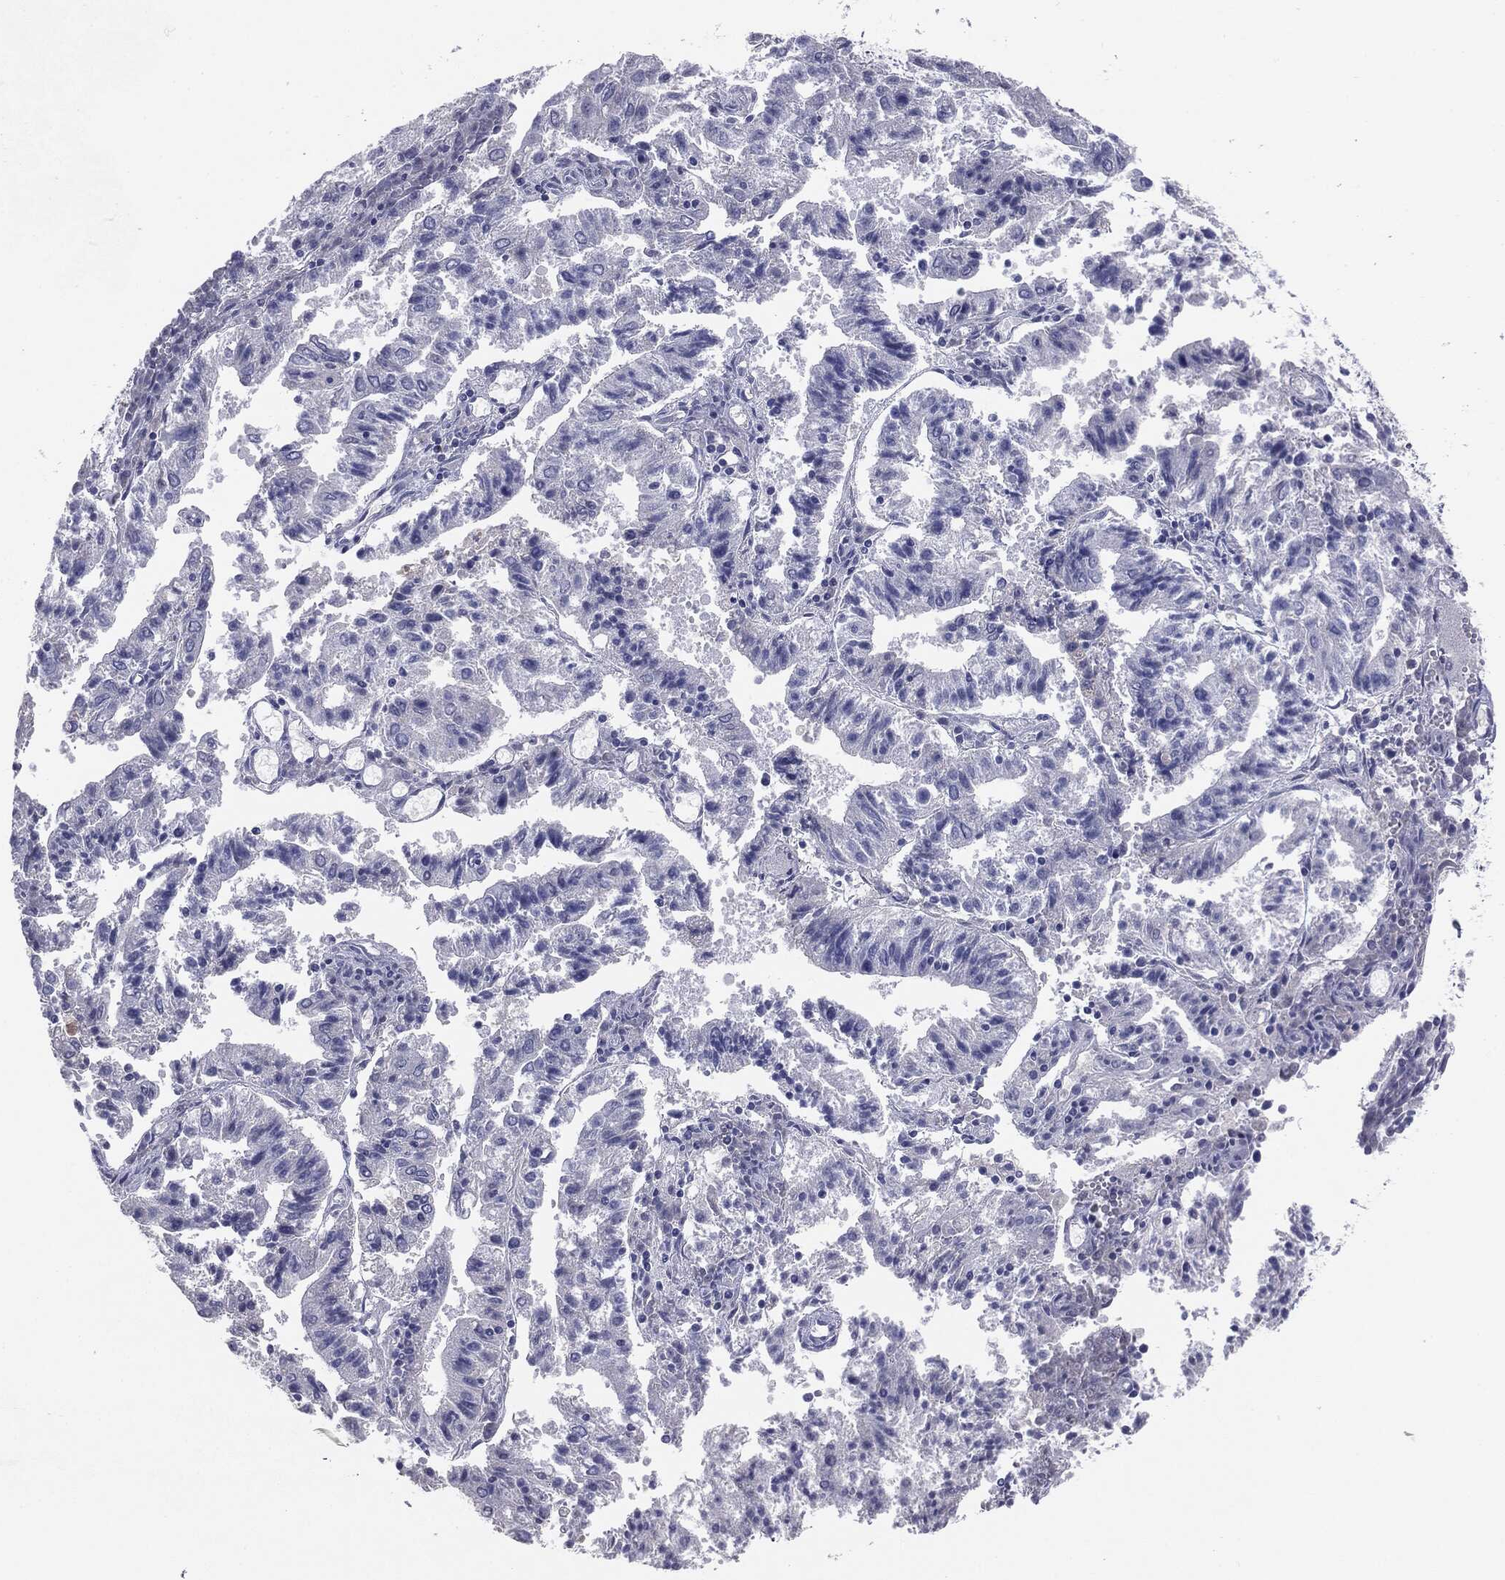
{"staining": {"intensity": "negative", "quantity": "none", "location": "none"}, "tissue": "endometrial cancer", "cell_type": "Tumor cells", "image_type": "cancer", "snomed": [{"axis": "morphology", "description": "Adenocarcinoma, NOS"}, {"axis": "topography", "description": "Endometrium"}], "caption": "This image is of endometrial cancer stained with IHC to label a protein in brown with the nuclei are counter-stained blue. There is no staining in tumor cells.", "gene": "SERPINB4", "patient": {"sex": "female", "age": 82}}